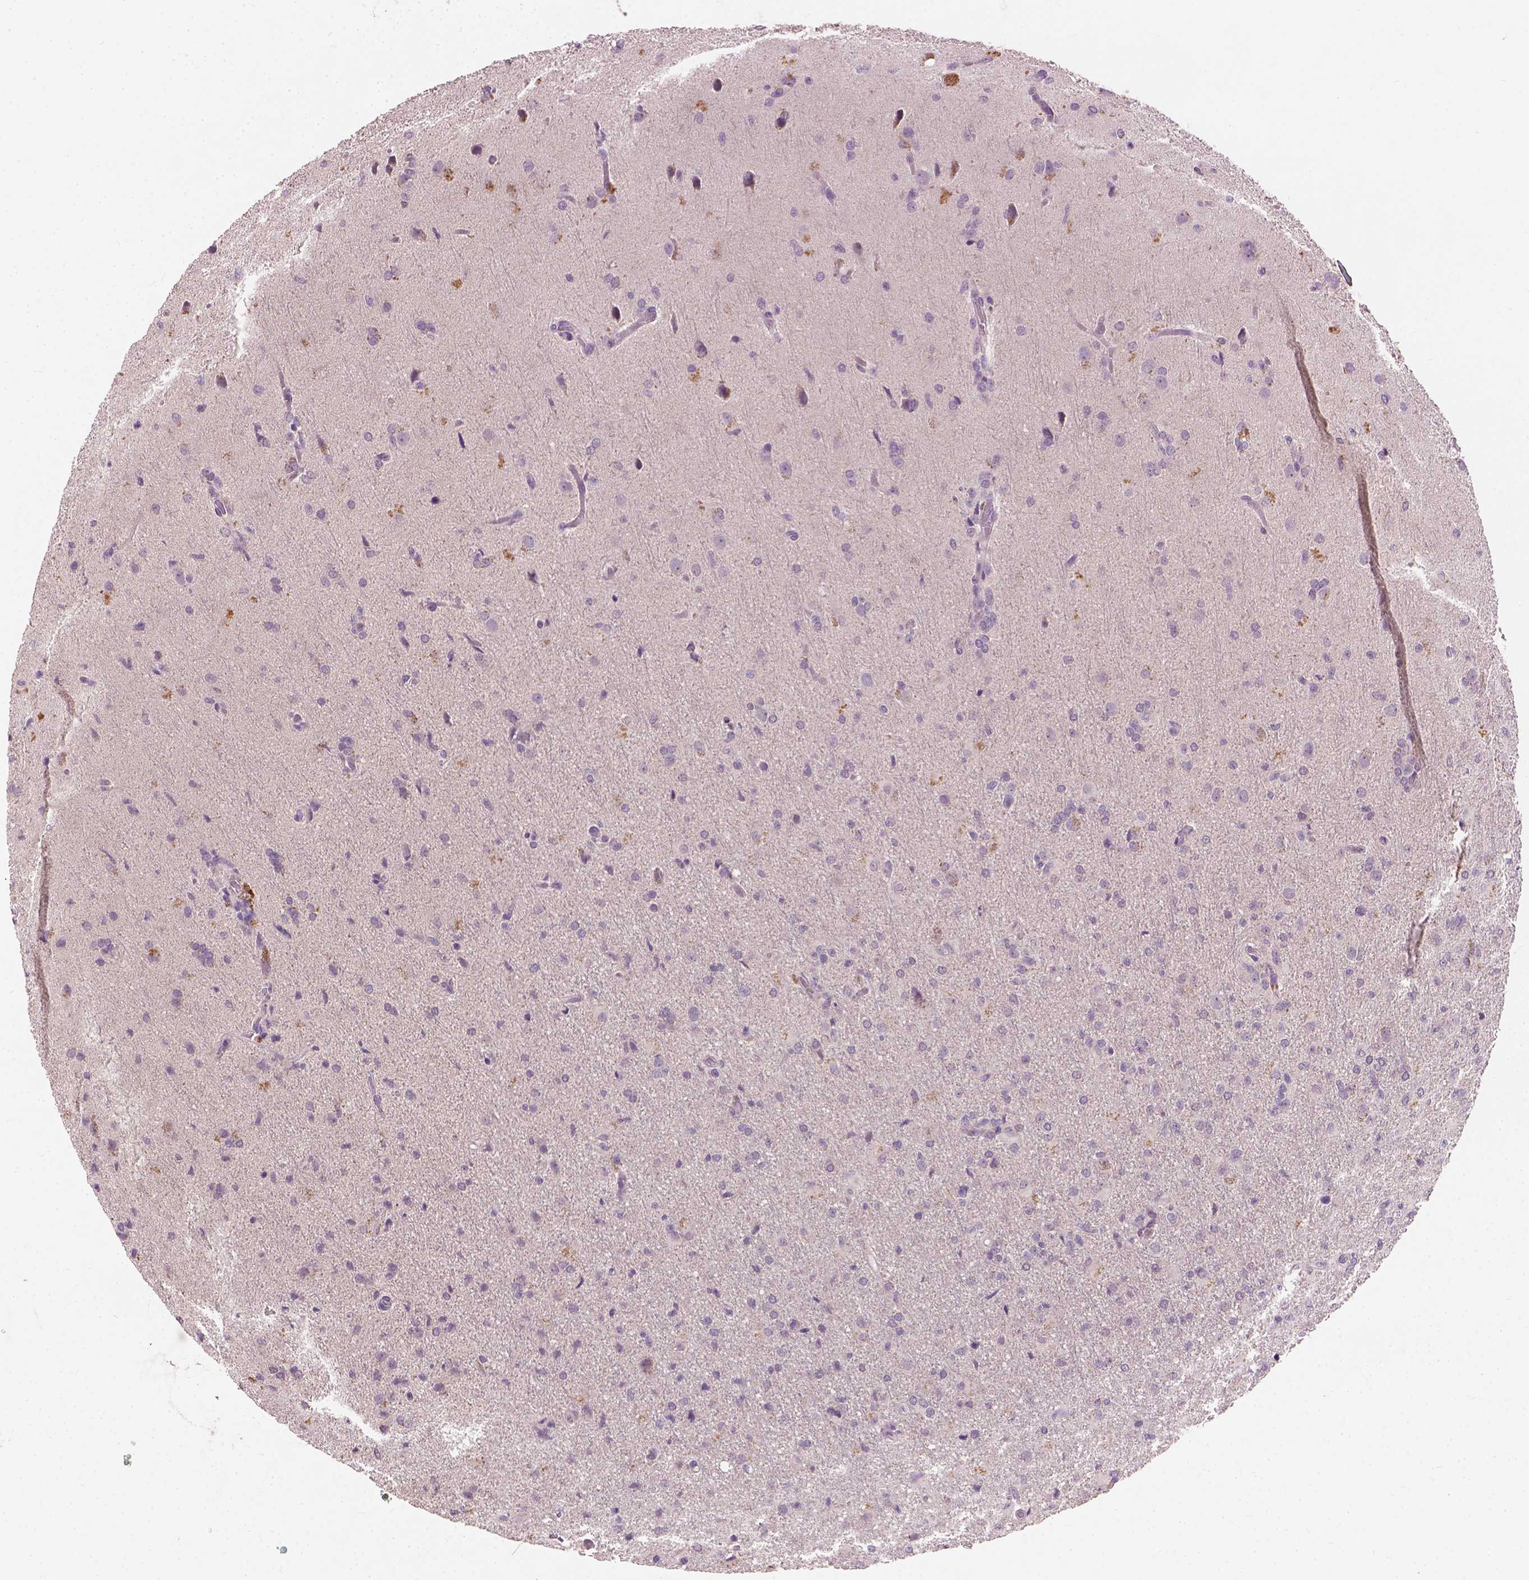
{"staining": {"intensity": "moderate", "quantity": "<25%", "location": "cytoplasmic/membranous"}, "tissue": "glioma", "cell_type": "Tumor cells", "image_type": "cancer", "snomed": [{"axis": "morphology", "description": "Glioma, malignant, High grade"}, {"axis": "topography", "description": "Brain"}], "caption": "This photomicrograph reveals immunohistochemistry (IHC) staining of malignant glioma (high-grade), with low moderate cytoplasmic/membranous expression in approximately <25% of tumor cells.", "gene": "KRT17", "patient": {"sex": "male", "age": 68}}